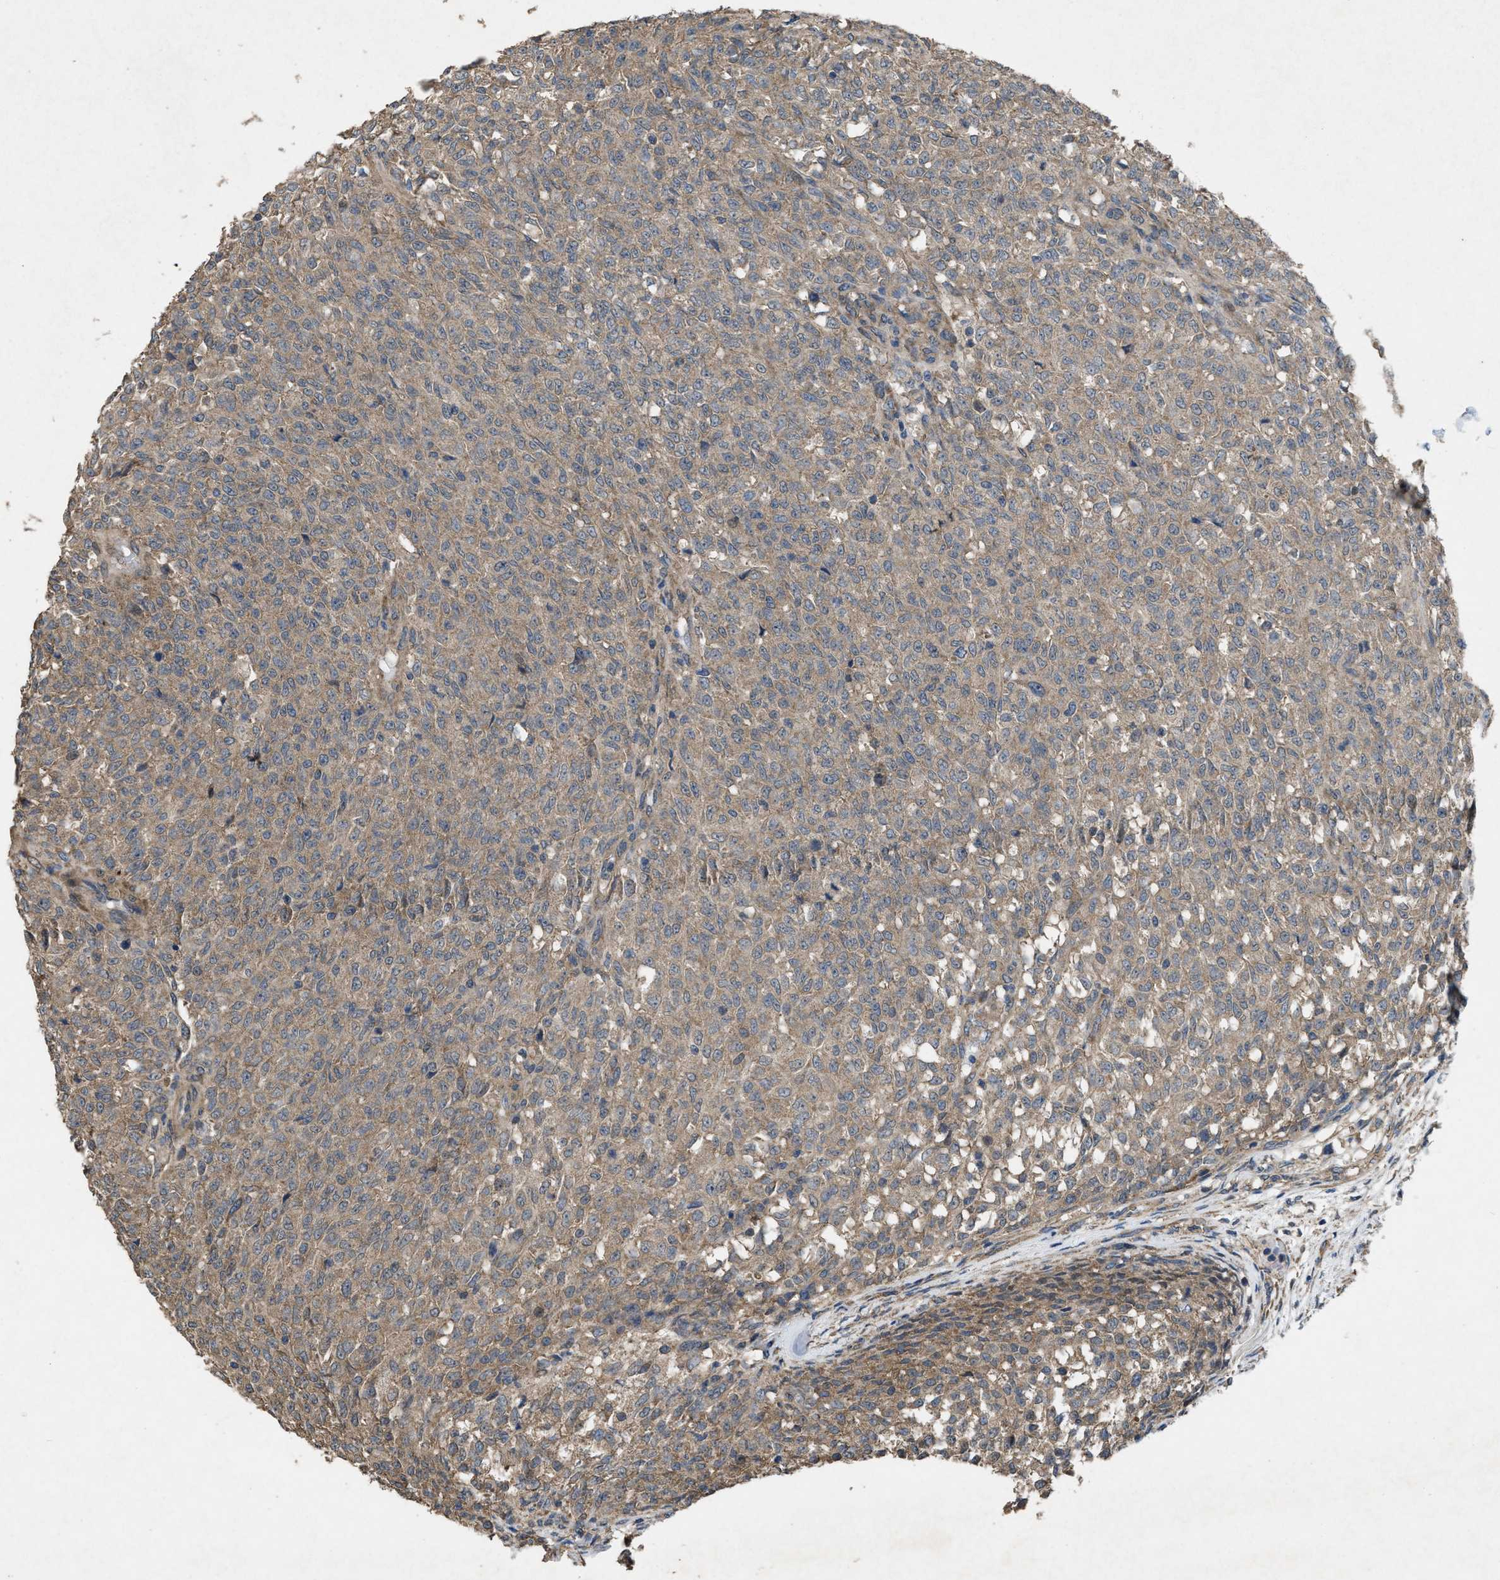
{"staining": {"intensity": "weak", "quantity": ">75%", "location": "cytoplasmic/membranous"}, "tissue": "testis cancer", "cell_type": "Tumor cells", "image_type": "cancer", "snomed": [{"axis": "morphology", "description": "Seminoma, NOS"}, {"axis": "topography", "description": "Testis"}], "caption": "Brown immunohistochemical staining in testis cancer shows weak cytoplasmic/membranous expression in approximately >75% of tumor cells.", "gene": "ARL6", "patient": {"sex": "male", "age": 59}}